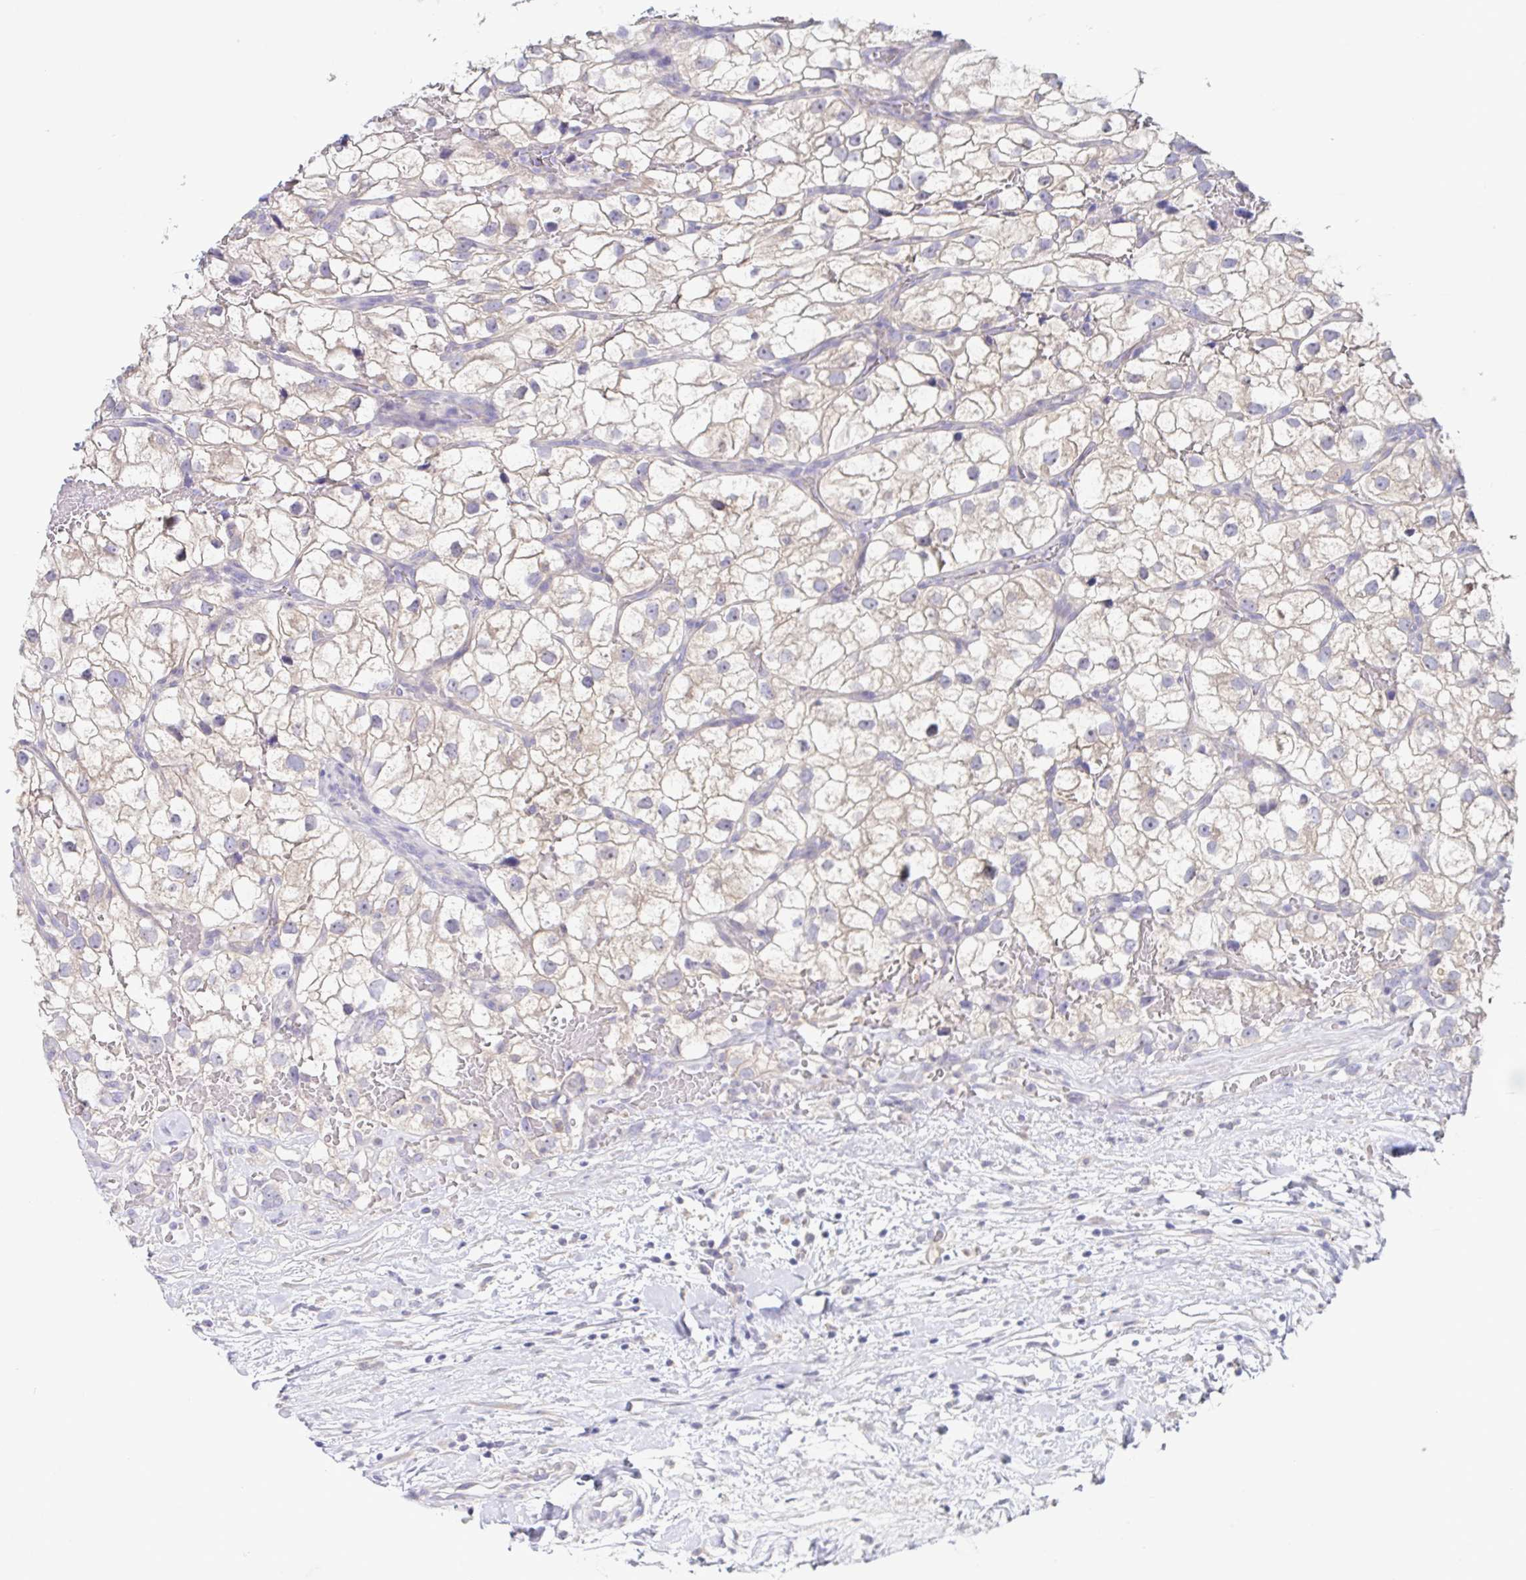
{"staining": {"intensity": "weak", "quantity": "25%-75%", "location": "cytoplasmic/membranous"}, "tissue": "renal cancer", "cell_type": "Tumor cells", "image_type": "cancer", "snomed": [{"axis": "morphology", "description": "Adenocarcinoma, NOS"}, {"axis": "topography", "description": "Kidney"}], "caption": "A photomicrograph of renal adenocarcinoma stained for a protein displays weak cytoplasmic/membranous brown staining in tumor cells.", "gene": "HTR2A", "patient": {"sex": "male", "age": 59}}